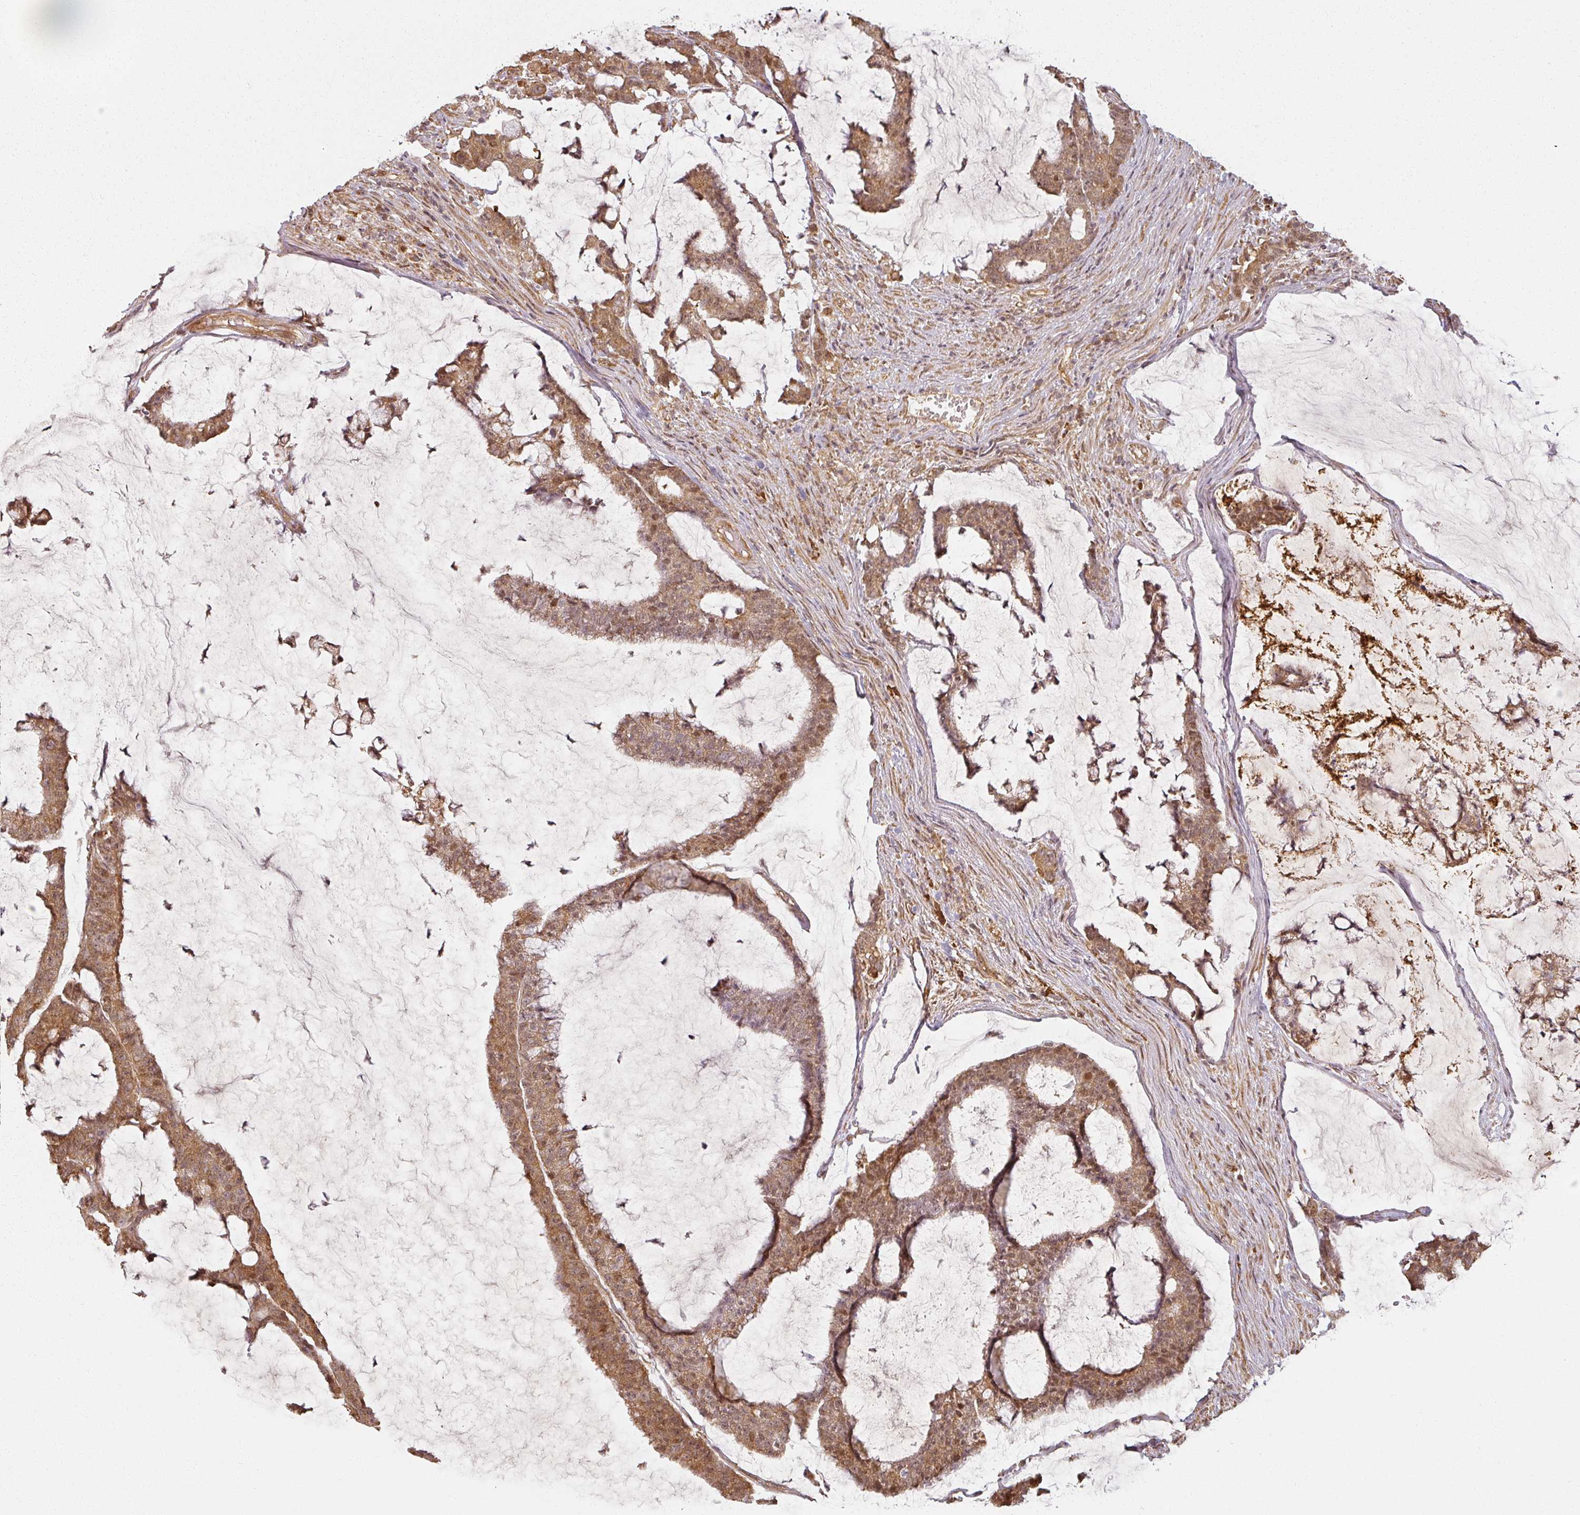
{"staining": {"intensity": "moderate", "quantity": ">75%", "location": "cytoplasmic/membranous,nuclear"}, "tissue": "colorectal cancer", "cell_type": "Tumor cells", "image_type": "cancer", "snomed": [{"axis": "morphology", "description": "Adenocarcinoma, NOS"}, {"axis": "topography", "description": "Colon"}], "caption": "Brown immunohistochemical staining in adenocarcinoma (colorectal) displays moderate cytoplasmic/membranous and nuclear positivity in about >75% of tumor cells.", "gene": "MED19", "patient": {"sex": "female", "age": 84}}